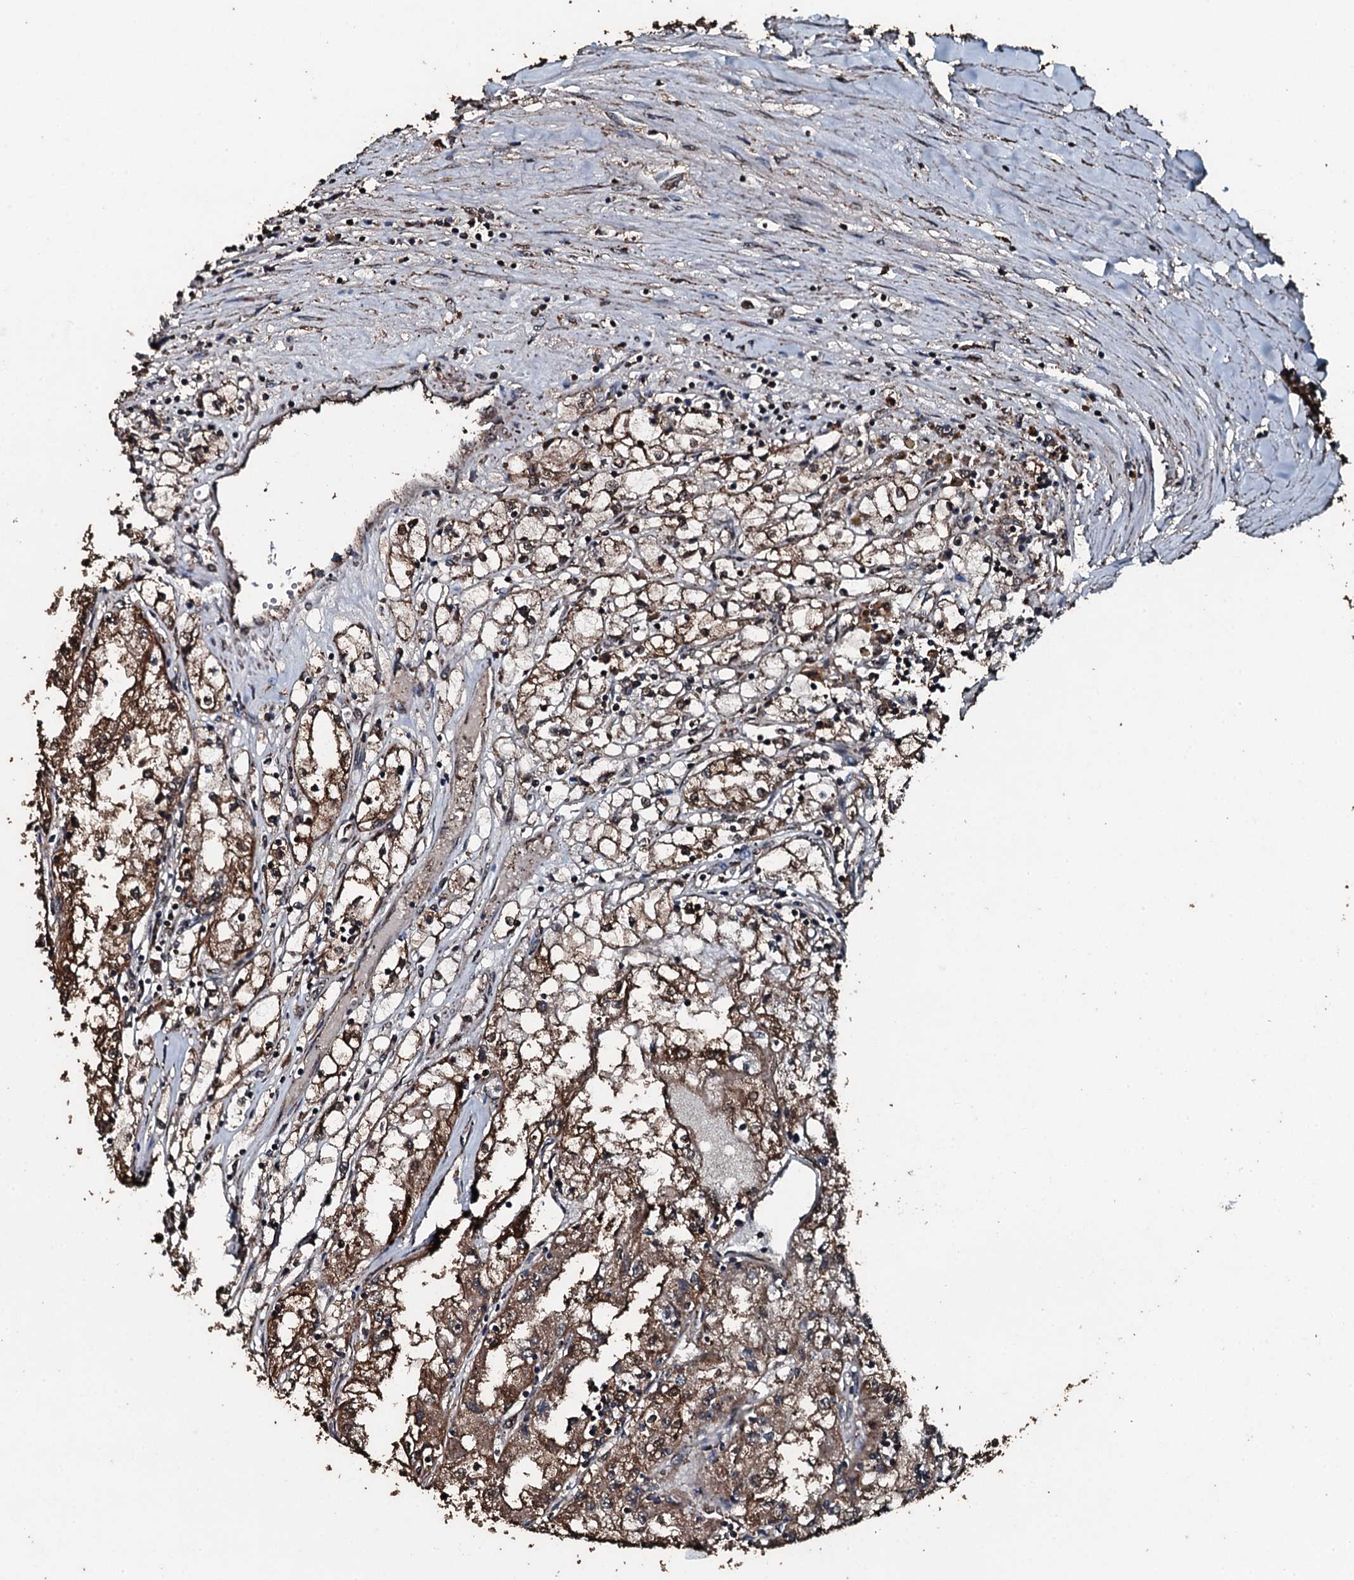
{"staining": {"intensity": "moderate", "quantity": ">75%", "location": "cytoplasmic/membranous"}, "tissue": "renal cancer", "cell_type": "Tumor cells", "image_type": "cancer", "snomed": [{"axis": "morphology", "description": "Adenocarcinoma, NOS"}, {"axis": "topography", "description": "Kidney"}], "caption": "Brown immunohistochemical staining in renal adenocarcinoma demonstrates moderate cytoplasmic/membranous positivity in about >75% of tumor cells.", "gene": "FAAP24", "patient": {"sex": "male", "age": 56}}